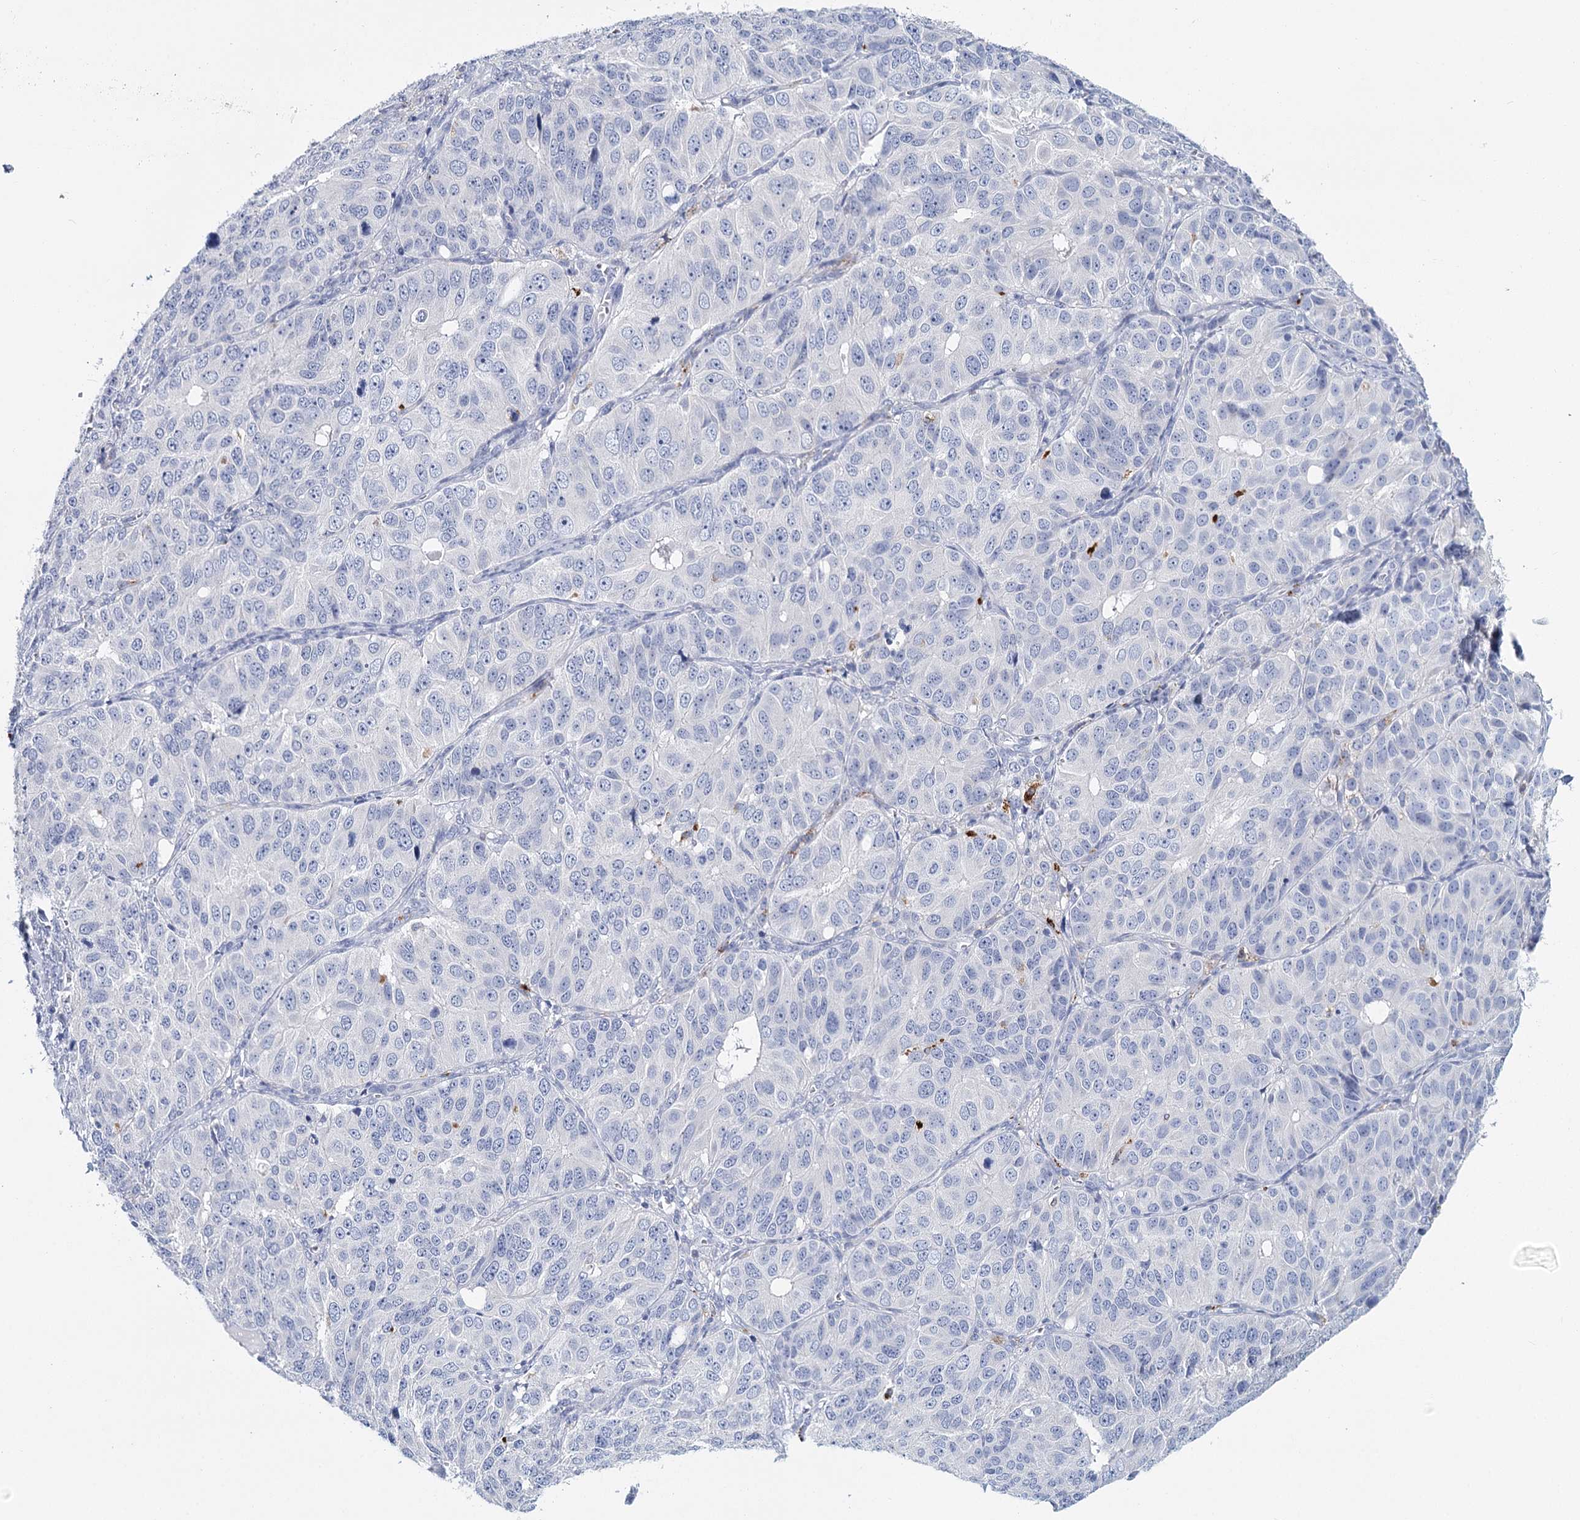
{"staining": {"intensity": "negative", "quantity": "none", "location": "none"}, "tissue": "ovarian cancer", "cell_type": "Tumor cells", "image_type": "cancer", "snomed": [{"axis": "morphology", "description": "Carcinoma, endometroid"}, {"axis": "topography", "description": "Ovary"}], "caption": "Immunohistochemical staining of human ovarian endometroid carcinoma displays no significant staining in tumor cells.", "gene": "METTL7B", "patient": {"sex": "female", "age": 51}}